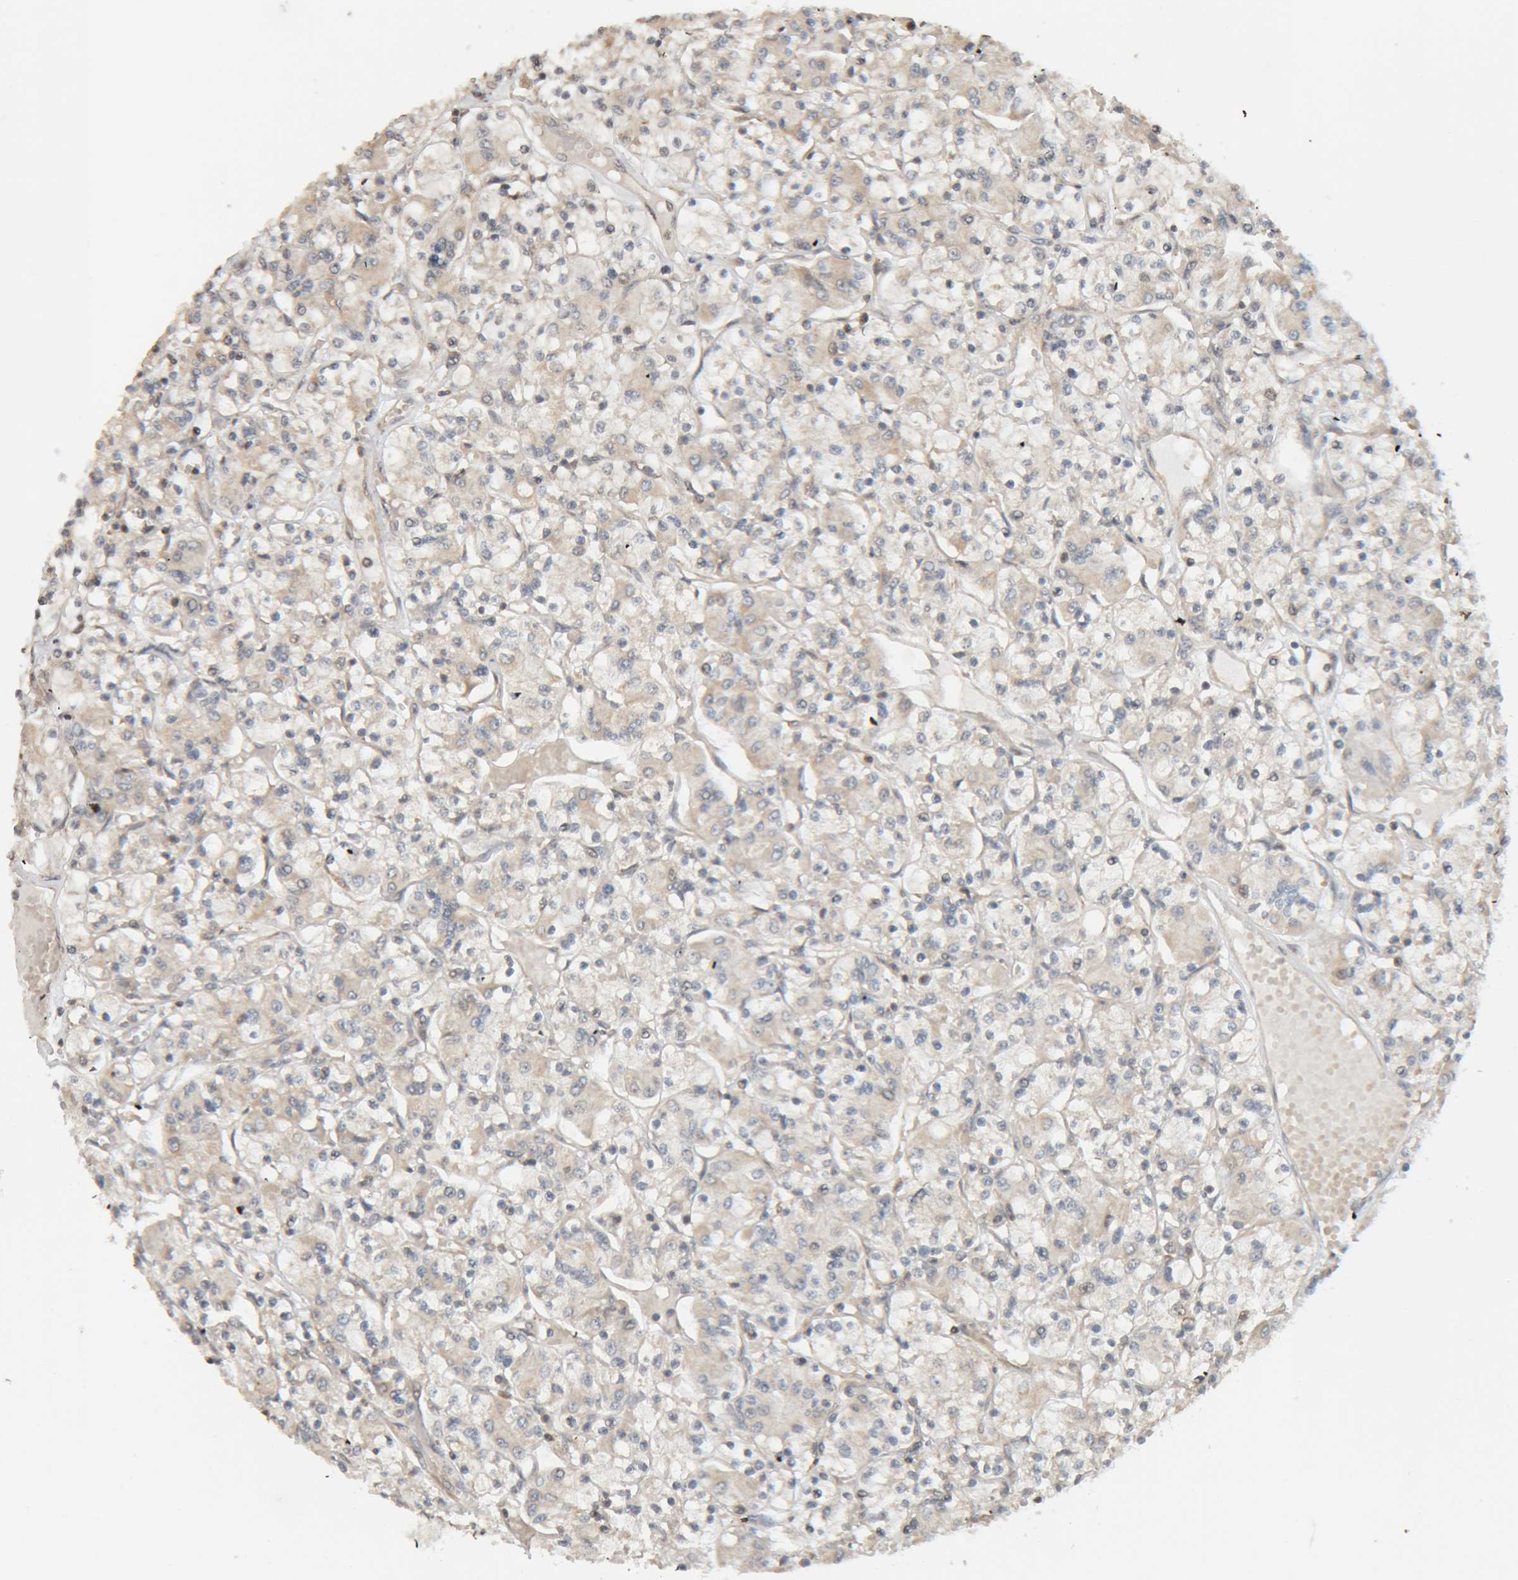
{"staining": {"intensity": "negative", "quantity": "none", "location": "none"}, "tissue": "renal cancer", "cell_type": "Tumor cells", "image_type": "cancer", "snomed": [{"axis": "morphology", "description": "Adenocarcinoma, NOS"}, {"axis": "topography", "description": "Kidney"}], "caption": "A photomicrograph of human renal cancer (adenocarcinoma) is negative for staining in tumor cells.", "gene": "GINS4", "patient": {"sex": "female", "age": 59}}